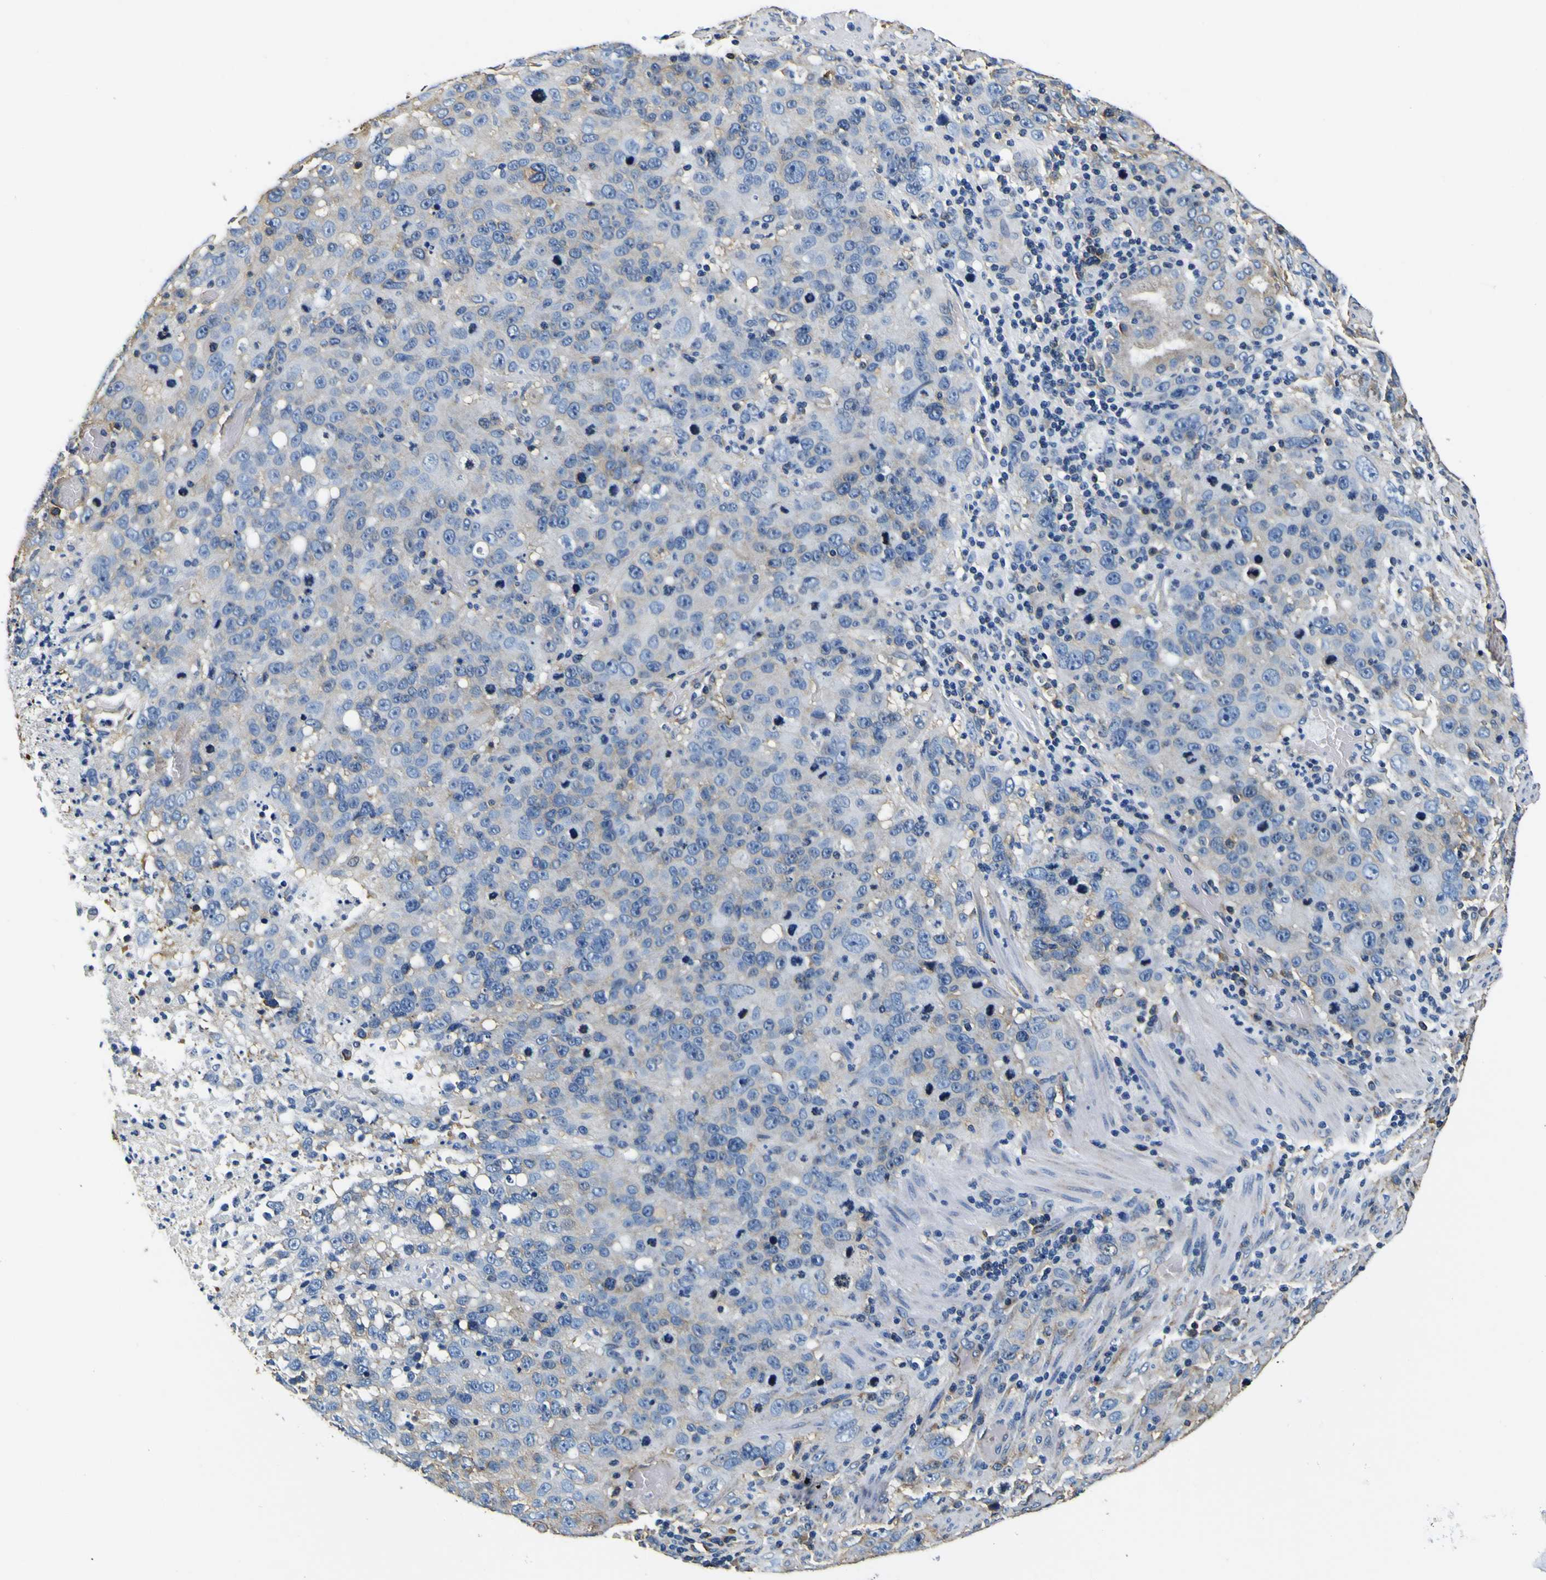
{"staining": {"intensity": "weak", "quantity": "25%-75%", "location": "cytoplasmic/membranous"}, "tissue": "stomach cancer", "cell_type": "Tumor cells", "image_type": "cancer", "snomed": [{"axis": "morphology", "description": "Normal tissue, NOS"}, {"axis": "morphology", "description": "Adenocarcinoma, NOS"}, {"axis": "topography", "description": "Stomach"}], "caption": "A brown stain shows weak cytoplasmic/membranous staining of a protein in human stomach cancer (adenocarcinoma) tumor cells. The protein of interest is stained brown, and the nuclei are stained in blue (DAB IHC with brightfield microscopy, high magnification).", "gene": "TUBA1B", "patient": {"sex": "male", "age": 48}}